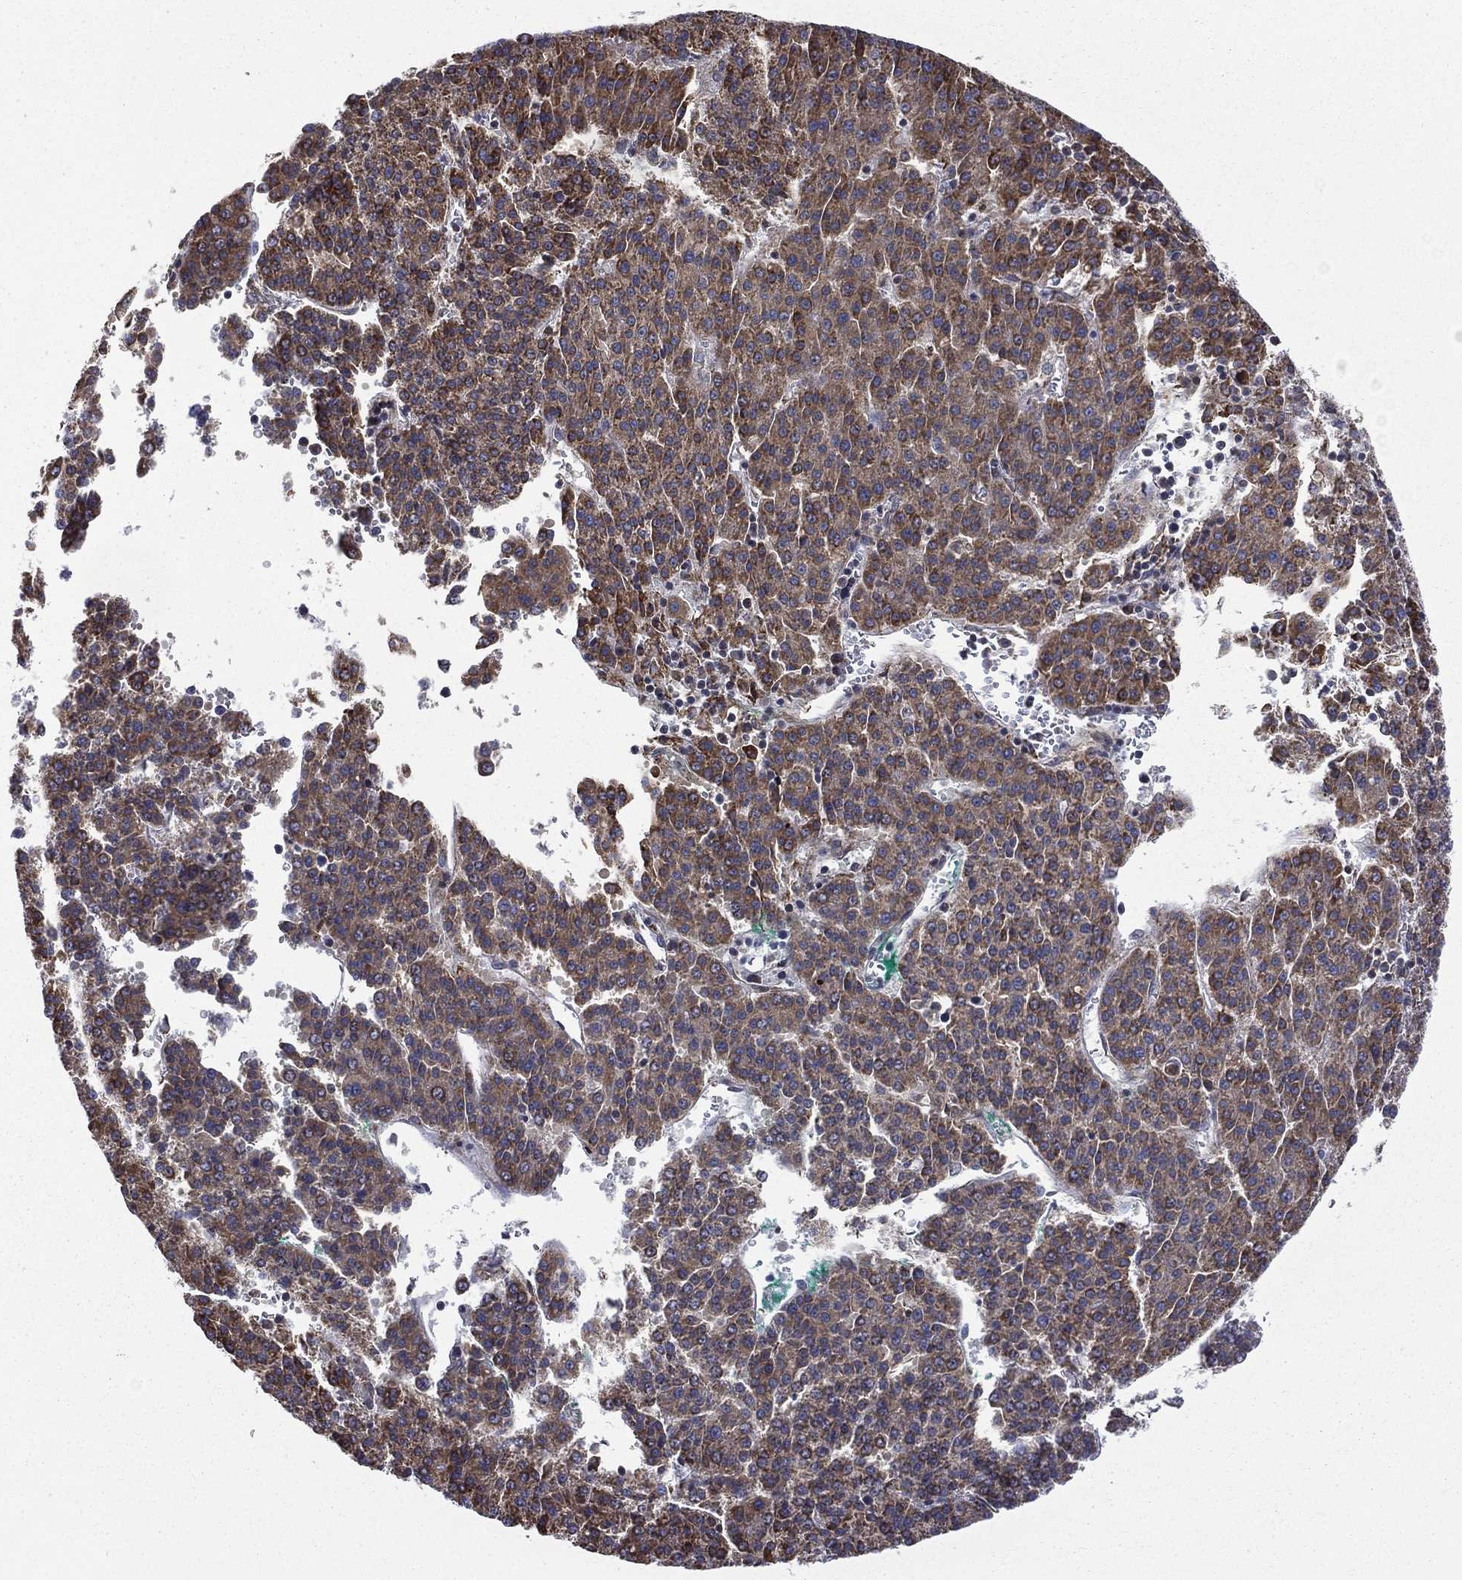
{"staining": {"intensity": "strong", "quantity": ">75%", "location": "cytoplasmic/membranous"}, "tissue": "liver cancer", "cell_type": "Tumor cells", "image_type": "cancer", "snomed": [{"axis": "morphology", "description": "Carcinoma, Hepatocellular, NOS"}, {"axis": "topography", "description": "Liver"}], "caption": "An immunohistochemistry (IHC) histopathology image of tumor tissue is shown. Protein staining in brown highlights strong cytoplasmic/membranous positivity in hepatocellular carcinoma (liver) within tumor cells.", "gene": "C20orf96", "patient": {"sex": "female", "age": 58}}